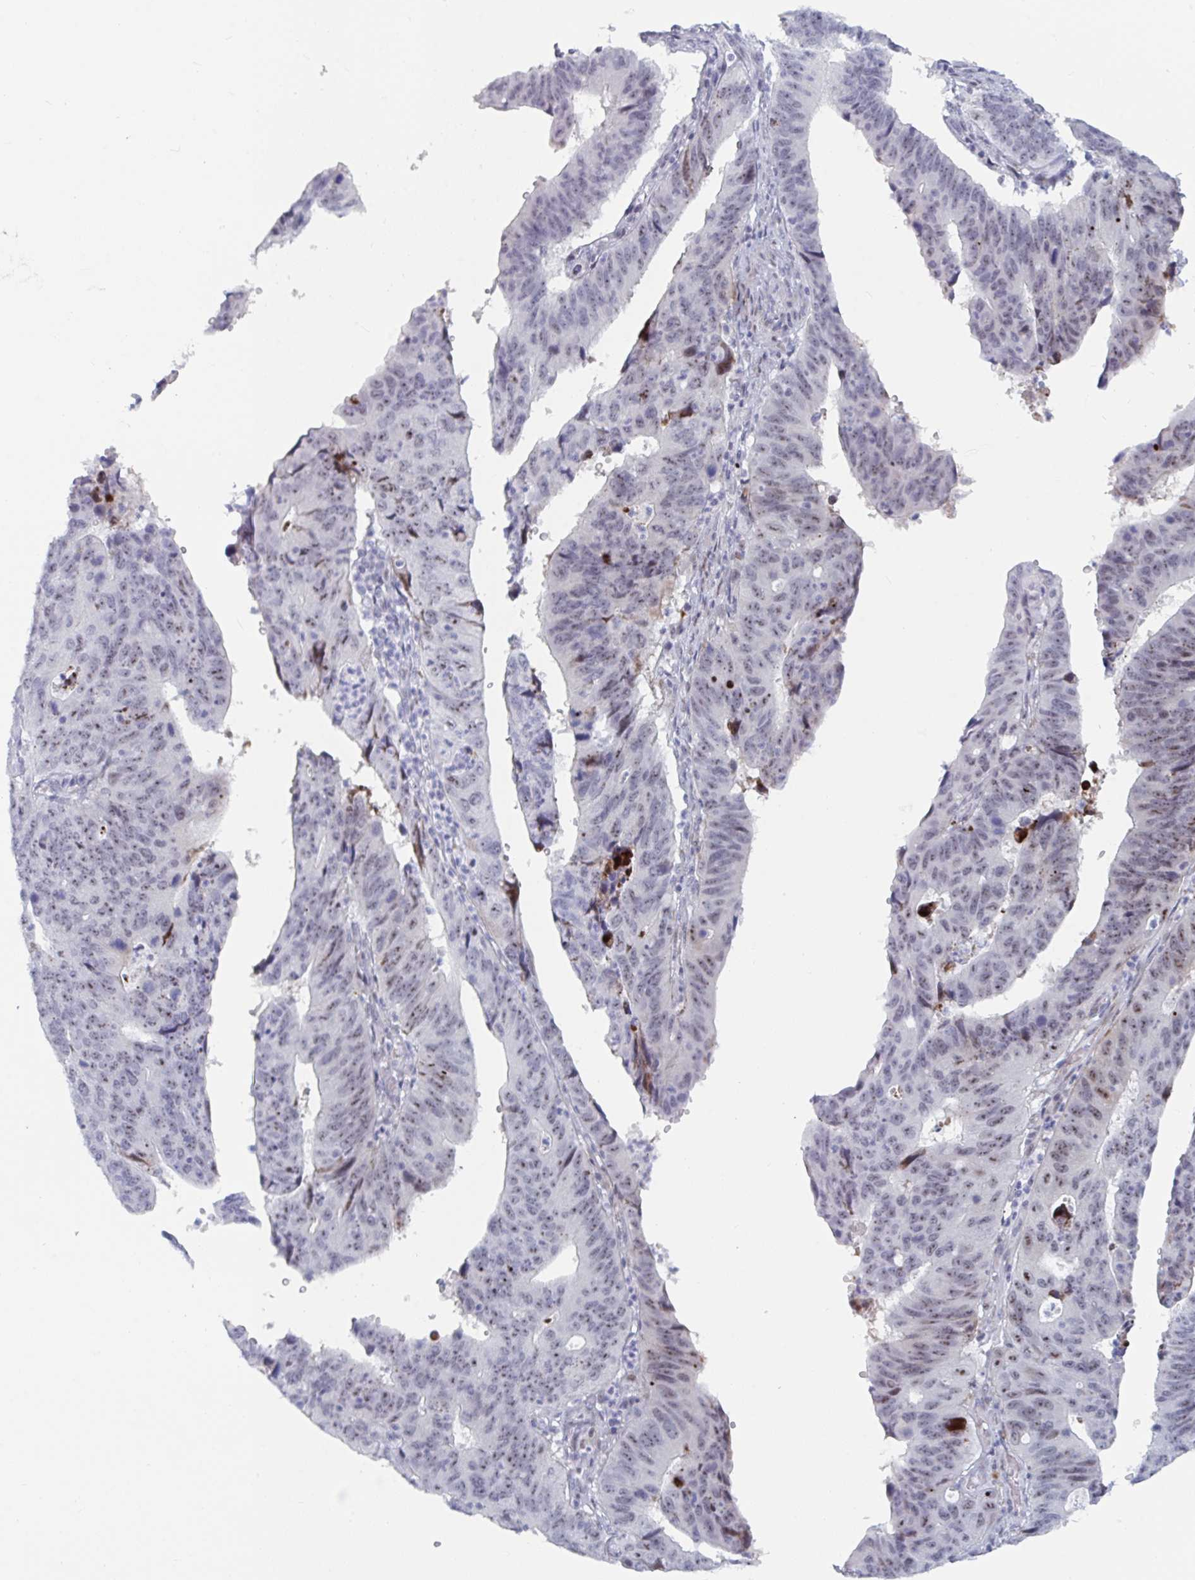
{"staining": {"intensity": "weak", "quantity": "25%-75%", "location": "nuclear"}, "tissue": "stomach cancer", "cell_type": "Tumor cells", "image_type": "cancer", "snomed": [{"axis": "morphology", "description": "Adenocarcinoma, NOS"}, {"axis": "topography", "description": "Stomach"}], "caption": "Immunohistochemical staining of human stomach cancer (adenocarcinoma) exhibits weak nuclear protein expression in approximately 25%-75% of tumor cells.", "gene": "NR1H2", "patient": {"sex": "male", "age": 59}}